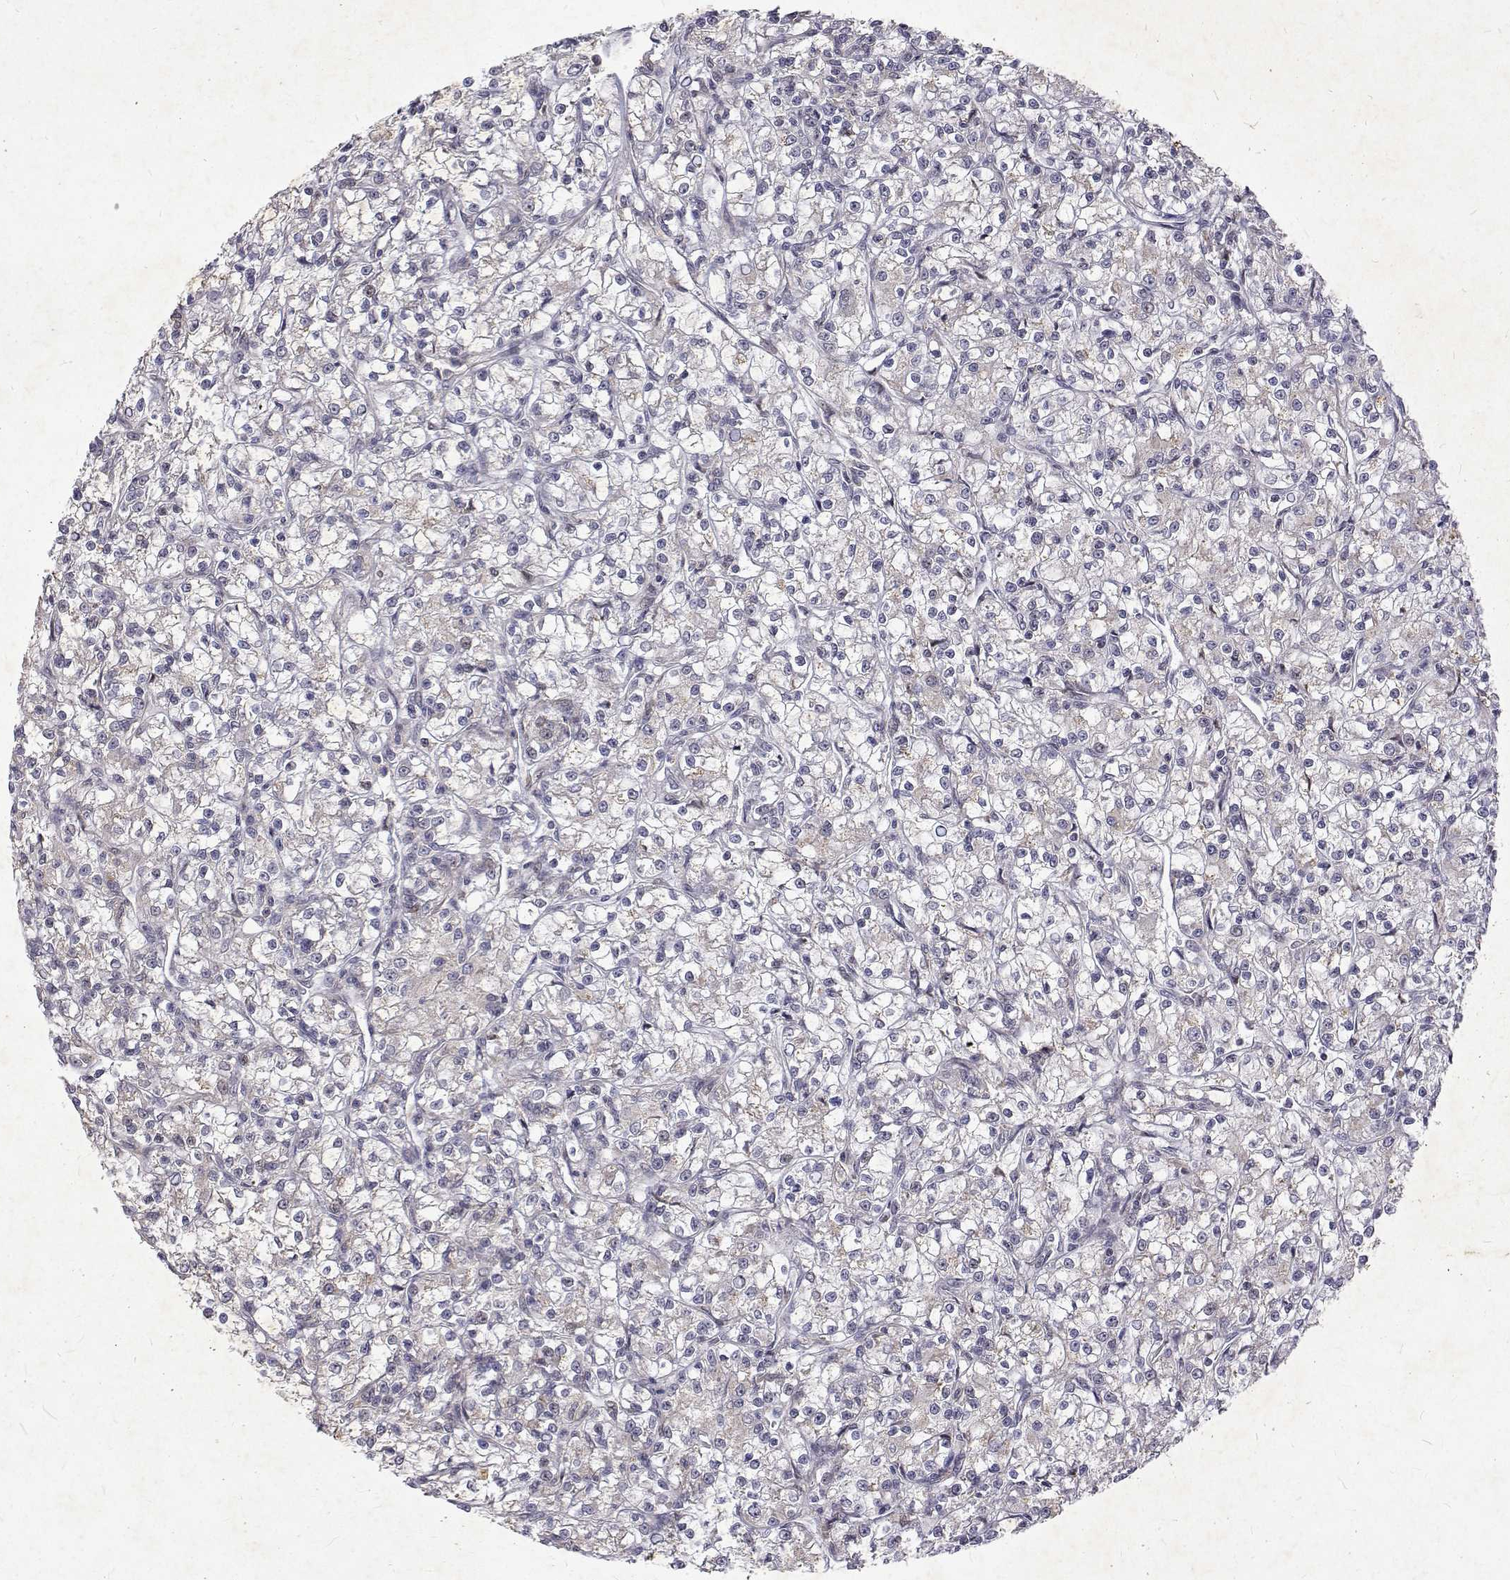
{"staining": {"intensity": "negative", "quantity": "none", "location": "none"}, "tissue": "renal cancer", "cell_type": "Tumor cells", "image_type": "cancer", "snomed": [{"axis": "morphology", "description": "Adenocarcinoma, NOS"}, {"axis": "topography", "description": "Kidney"}], "caption": "Micrograph shows no protein positivity in tumor cells of renal cancer (adenocarcinoma) tissue.", "gene": "ALKBH8", "patient": {"sex": "female", "age": 59}}